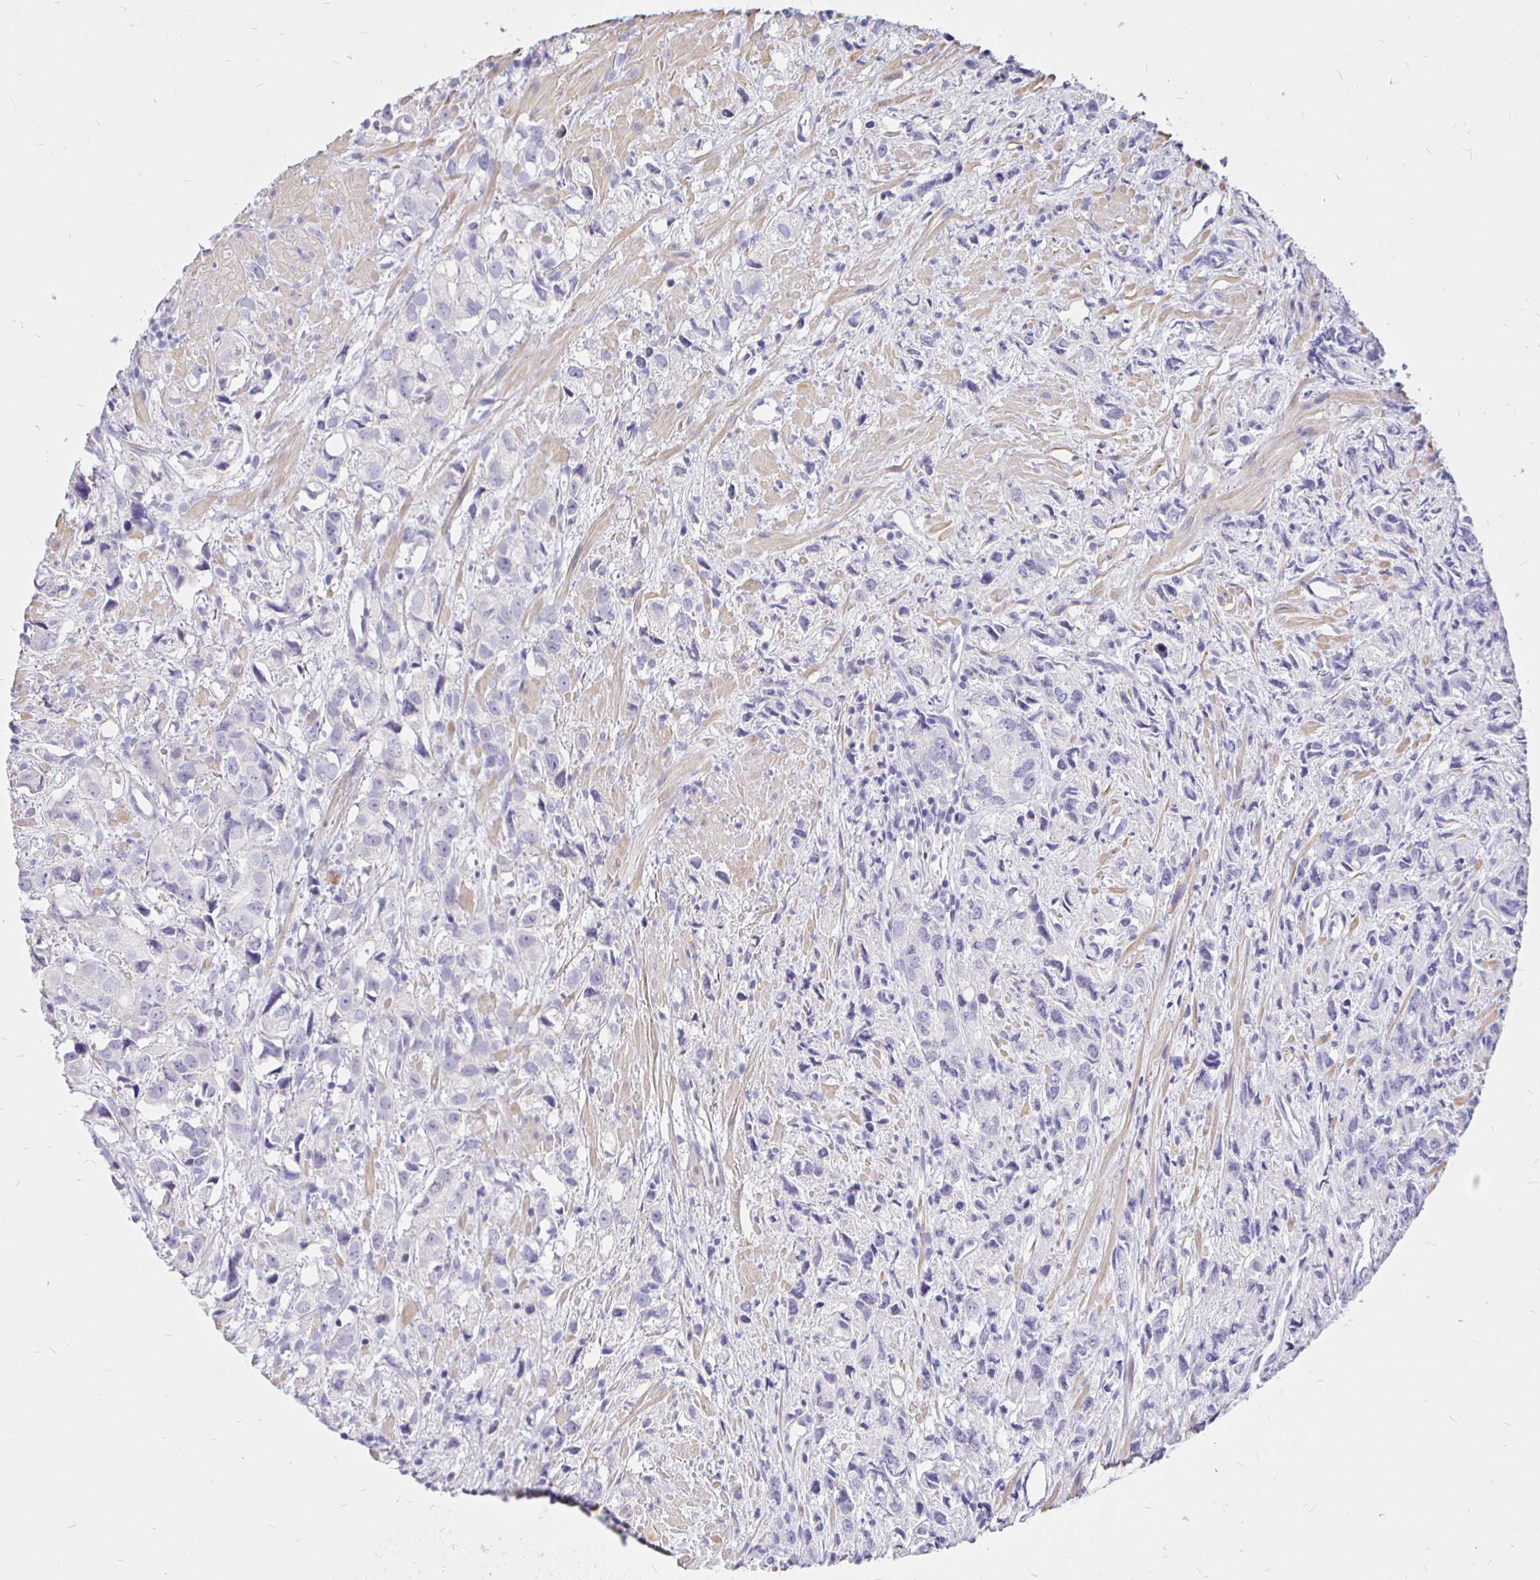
{"staining": {"intensity": "negative", "quantity": "none", "location": "none"}, "tissue": "prostate cancer", "cell_type": "Tumor cells", "image_type": "cancer", "snomed": [{"axis": "morphology", "description": "Adenocarcinoma, High grade"}, {"axis": "topography", "description": "Prostate"}], "caption": "Tumor cells show no significant expression in prostate cancer (adenocarcinoma (high-grade)).", "gene": "NECAB1", "patient": {"sex": "male", "age": 58}}